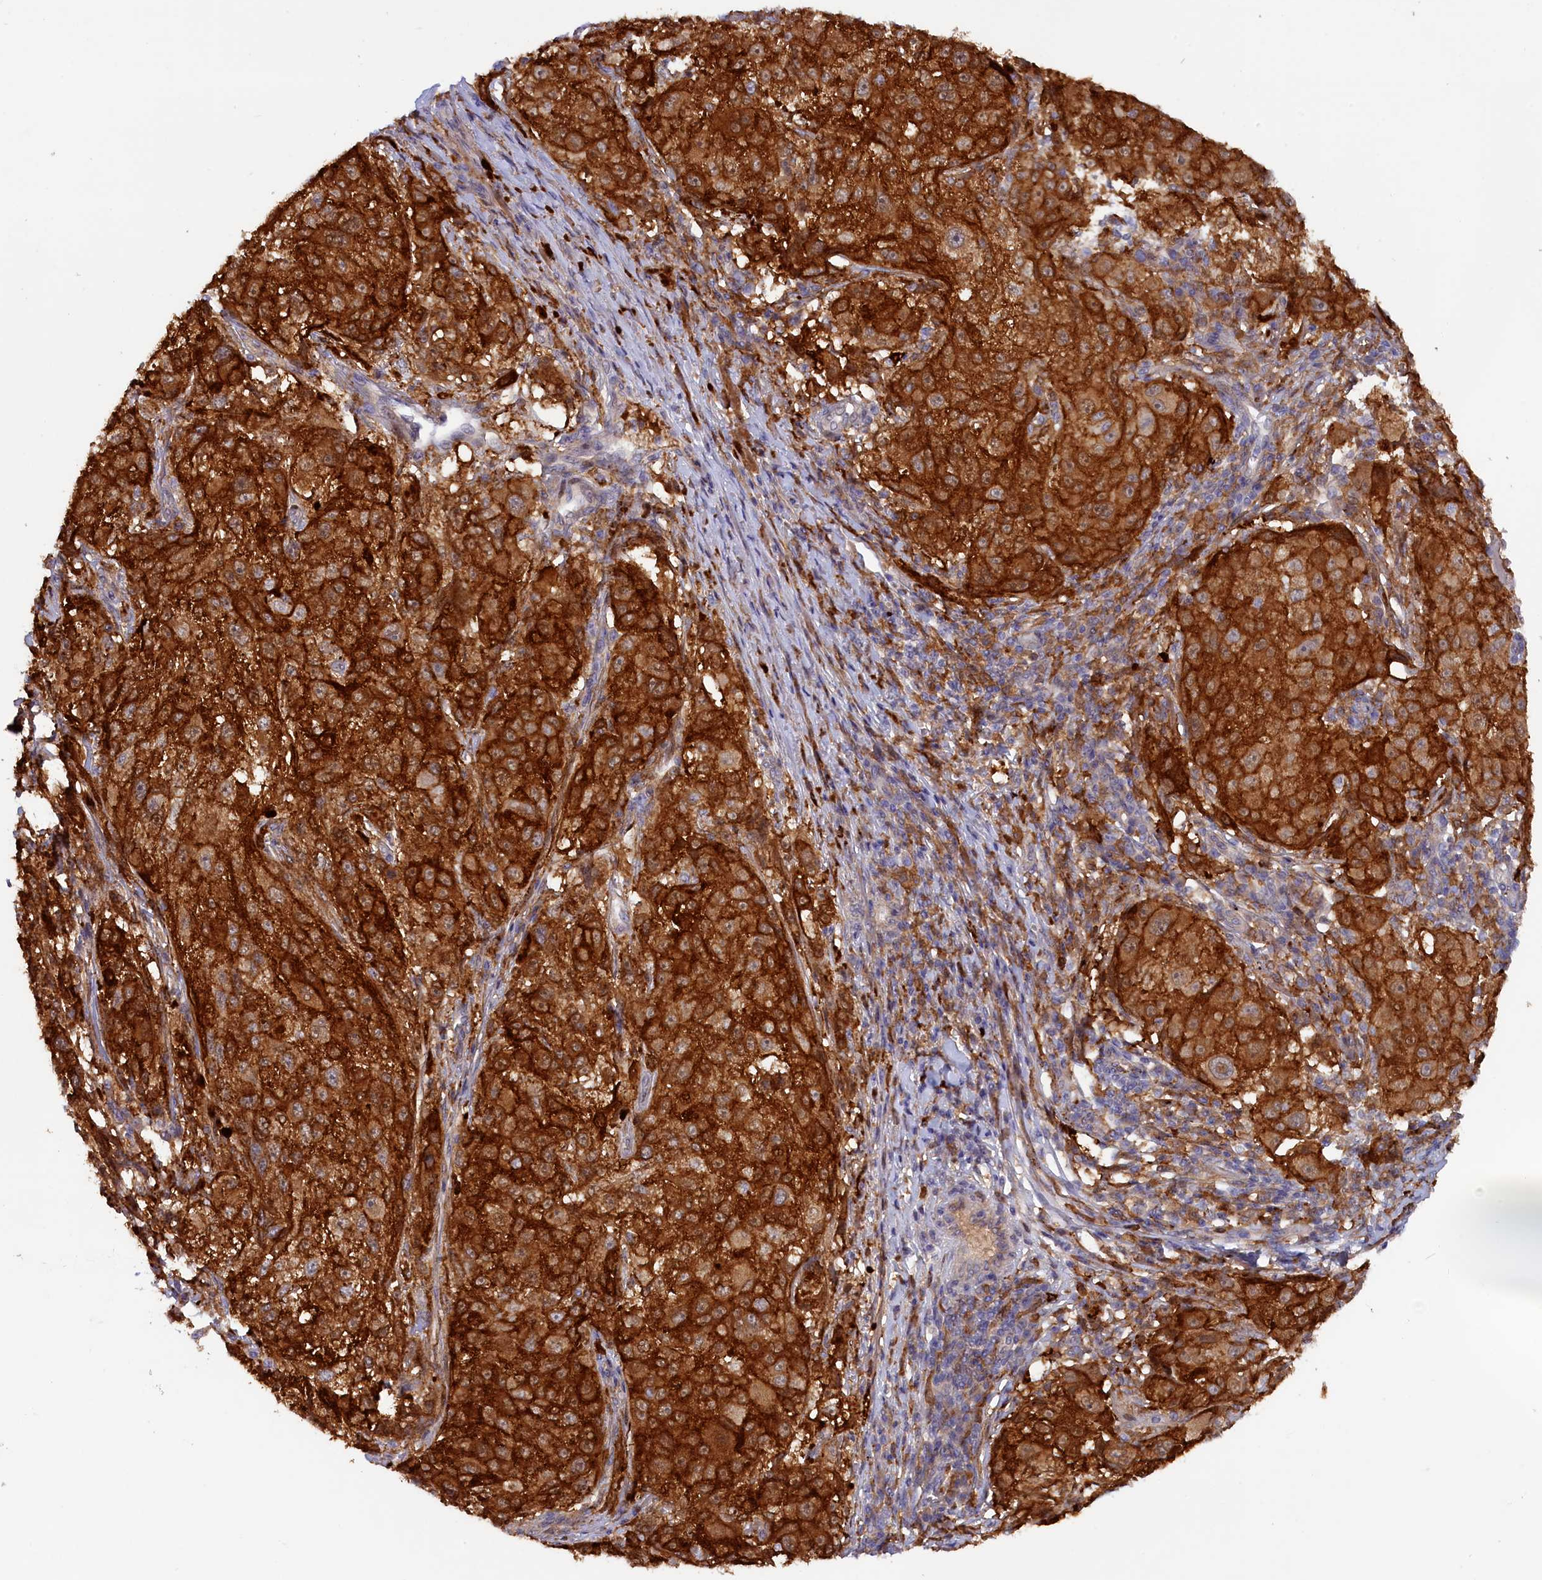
{"staining": {"intensity": "strong", "quantity": ">75%", "location": "cytoplasmic/membranous"}, "tissue": "melanoma", "cell_type": "Tumor cells", "image_type": "cancer", "snomed": [{"axis": "morphology", "description": "Necrosis, NOS"}, {"axis": "morphology", "description": "Malignant melanoma, NOS"}, {"axis": "topography", "description": "Skin"}], "caption": "A histopathology image showing strong cytoplasmic/membranous expression in approximately >75% of tumor cells in malignant melanoma, as visualized by brown immunohistochemical staining.", "gene": "FERMT1", "patient": {"sex": "female", "age": 87}}